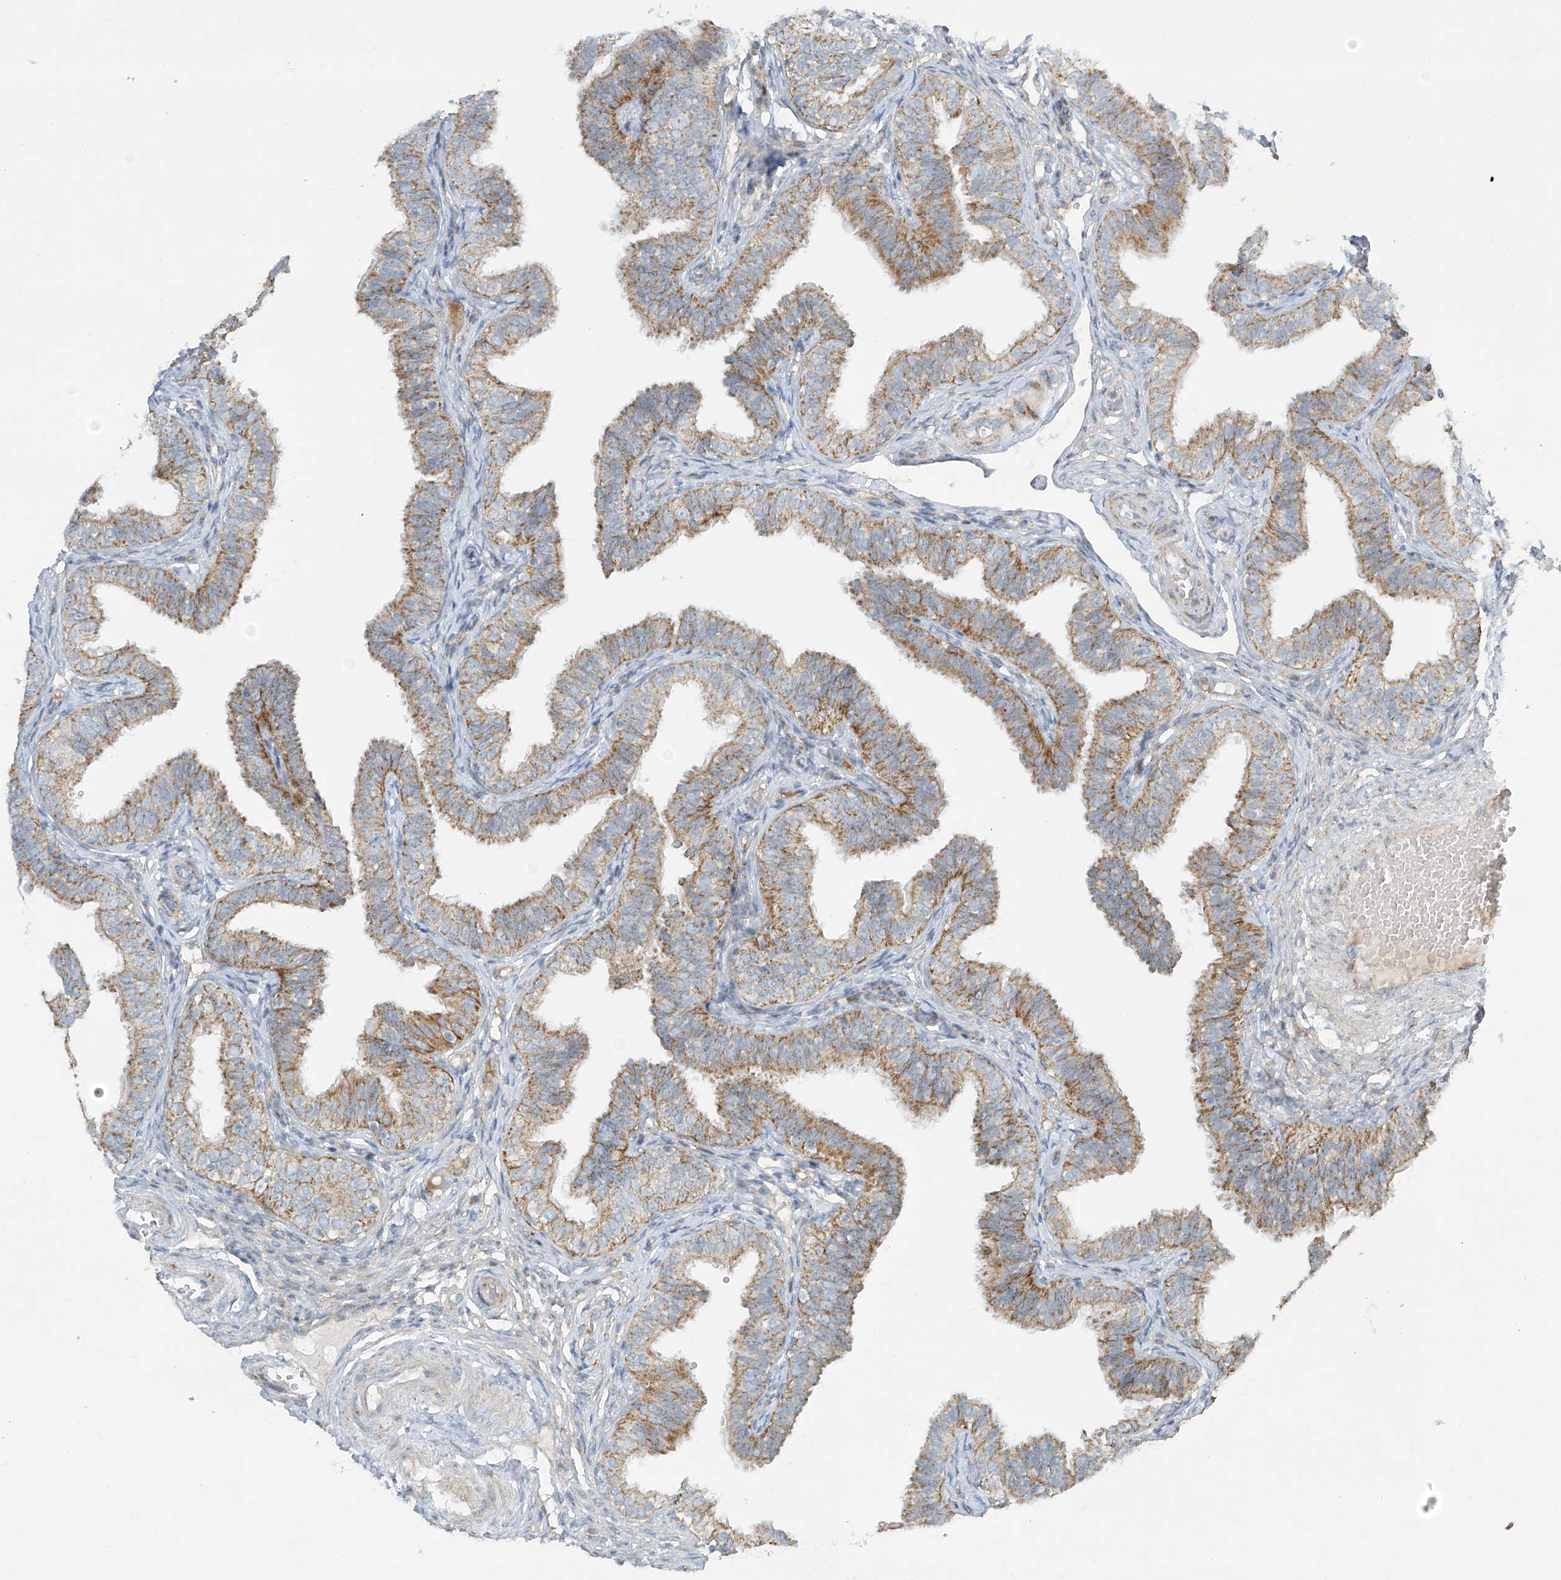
{"staining": {"intensity": "moderate", "quantity": ">75%", "location": "cytoplasmic/membranous"}, "tissue": "fallopian tube", "cell_type": "Glandular cells", "image_type": "normal", "snomed": [{"axis": "morphology", "description": "Normal tissue, NOS"}, {"axis": "topography", "description": "Fallopian tube"}], "caption": "Immunohistochemistry (IHC) (DAB (3,3'-diaminobenzidine)) staining of benign fallopian tube exhibits moderate cytoplasmic/membranous protein staining in approximately >75% of glandular cells.", "gene": "SMDT1", "patient": {"sex": "female", "age": 35}}